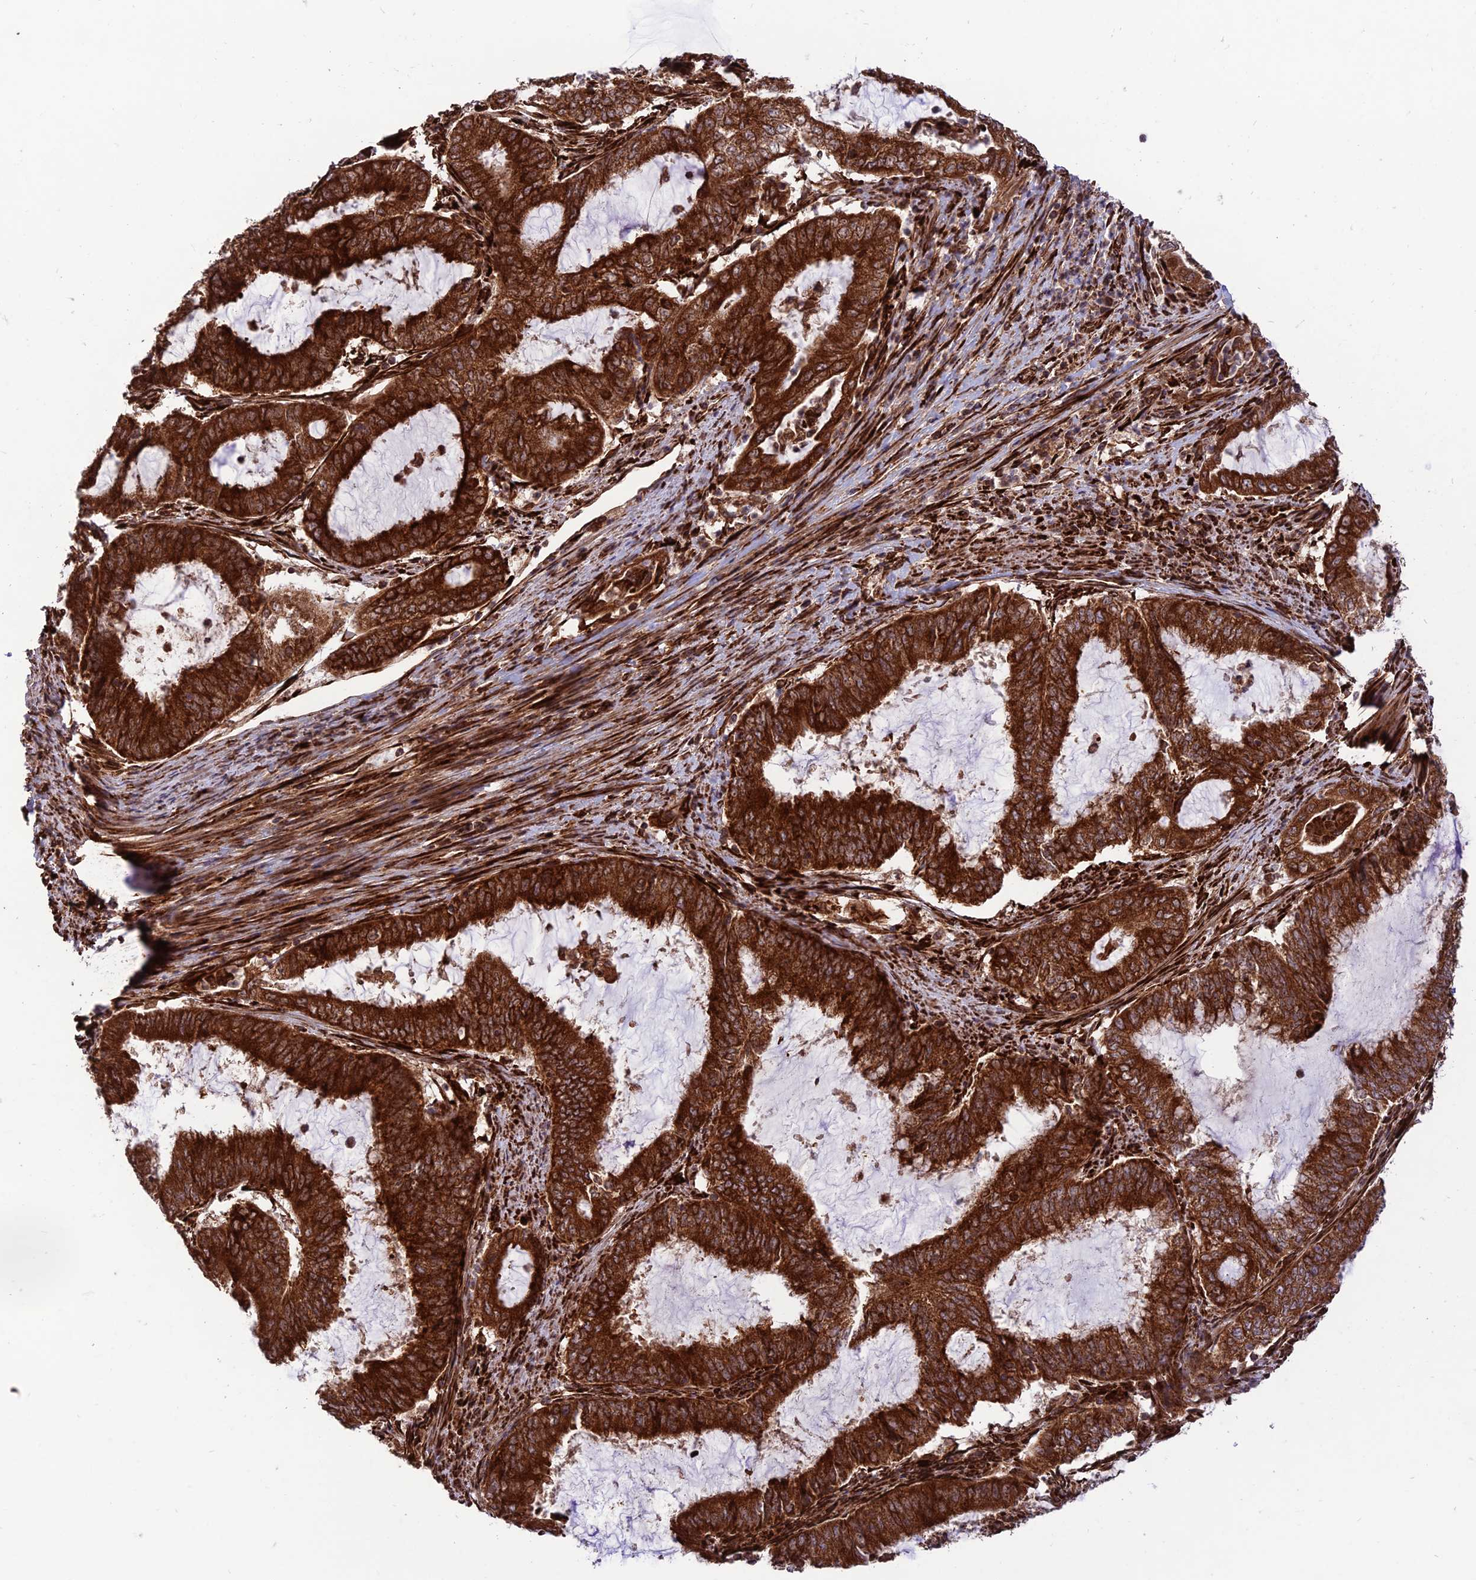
{"staining": {"intensity": "strong", "quantity": ">75%", "location": "cytoplasmic/membranous"}, "tissue": "endometrial cancer", "cell_type": "Tumor cells", "image_type": "cancer", "snomed": [{"axis": "morphology", "description": "Adenocarcinoma, NOS"}, {"axis": "topography", "description": "Endometrium"}], "caption": "Endometrial adenocarcinoma stained with a protein marker shows strong staining in tumor cells.", "gene": "CRTAP", "patient": {"sex": "female", "age": 51}}